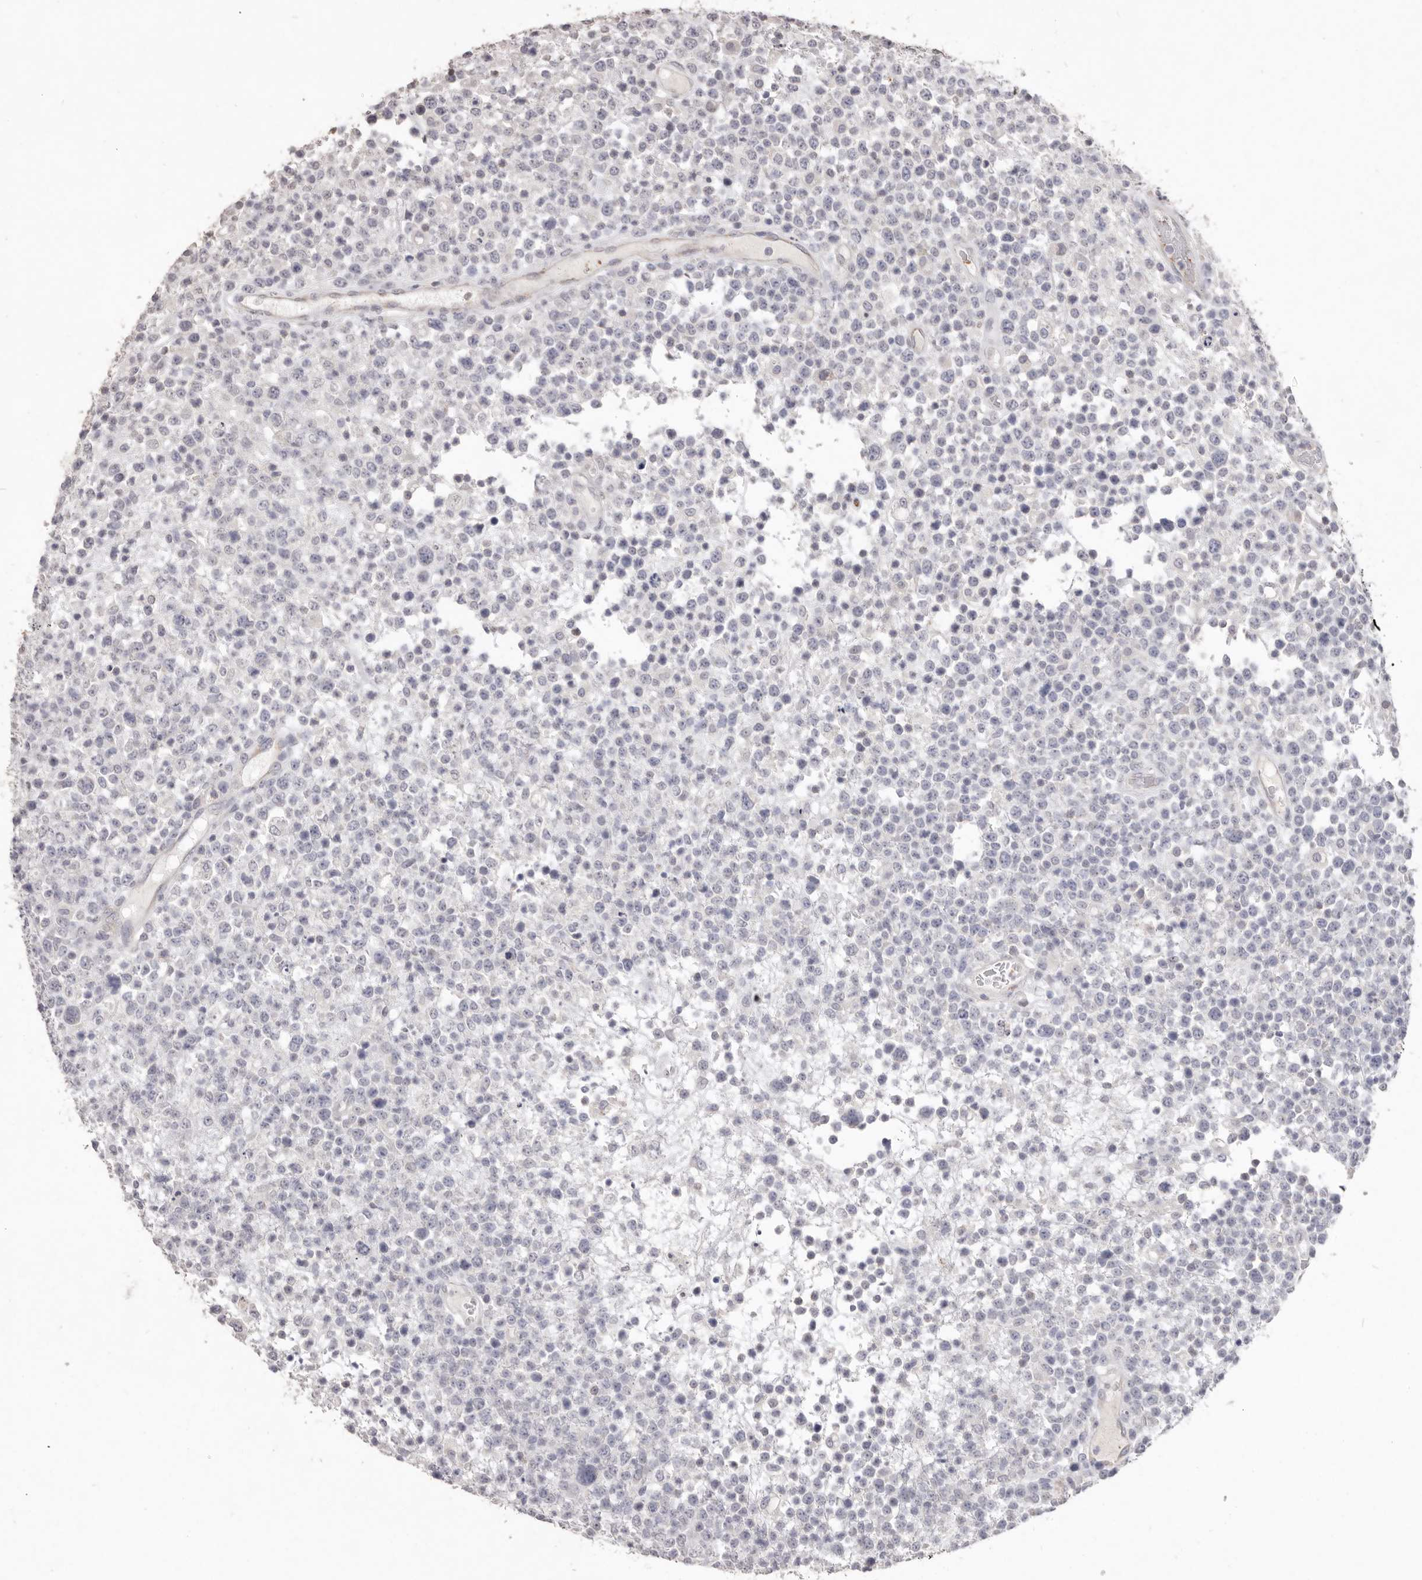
{"staining": {"intensity": "negative", "quantity": "none", "location": "none"}, "tissue": "lymphoma", "cell_type": "Tumor cells", "image_type": "cancer", "snomed": [{"axis": "morphology", "description": "Malignant lymphoma, non-Hodgkin's type, High grade"}, {"axis": "topography", "description": "Colon"}], "caption": "Immunohistochemistry of malignant lymphoma, non-Hodgkin's type (high-grade) reveals no expression in tumor cells. (DAB (3,3'-diaminobenzidine) immunohistochemistry (IHC) visualized using brightfield microscopy, high magnification).", "gene": "ZYG11B", "patient": {"sex": "female", "age": 53}}